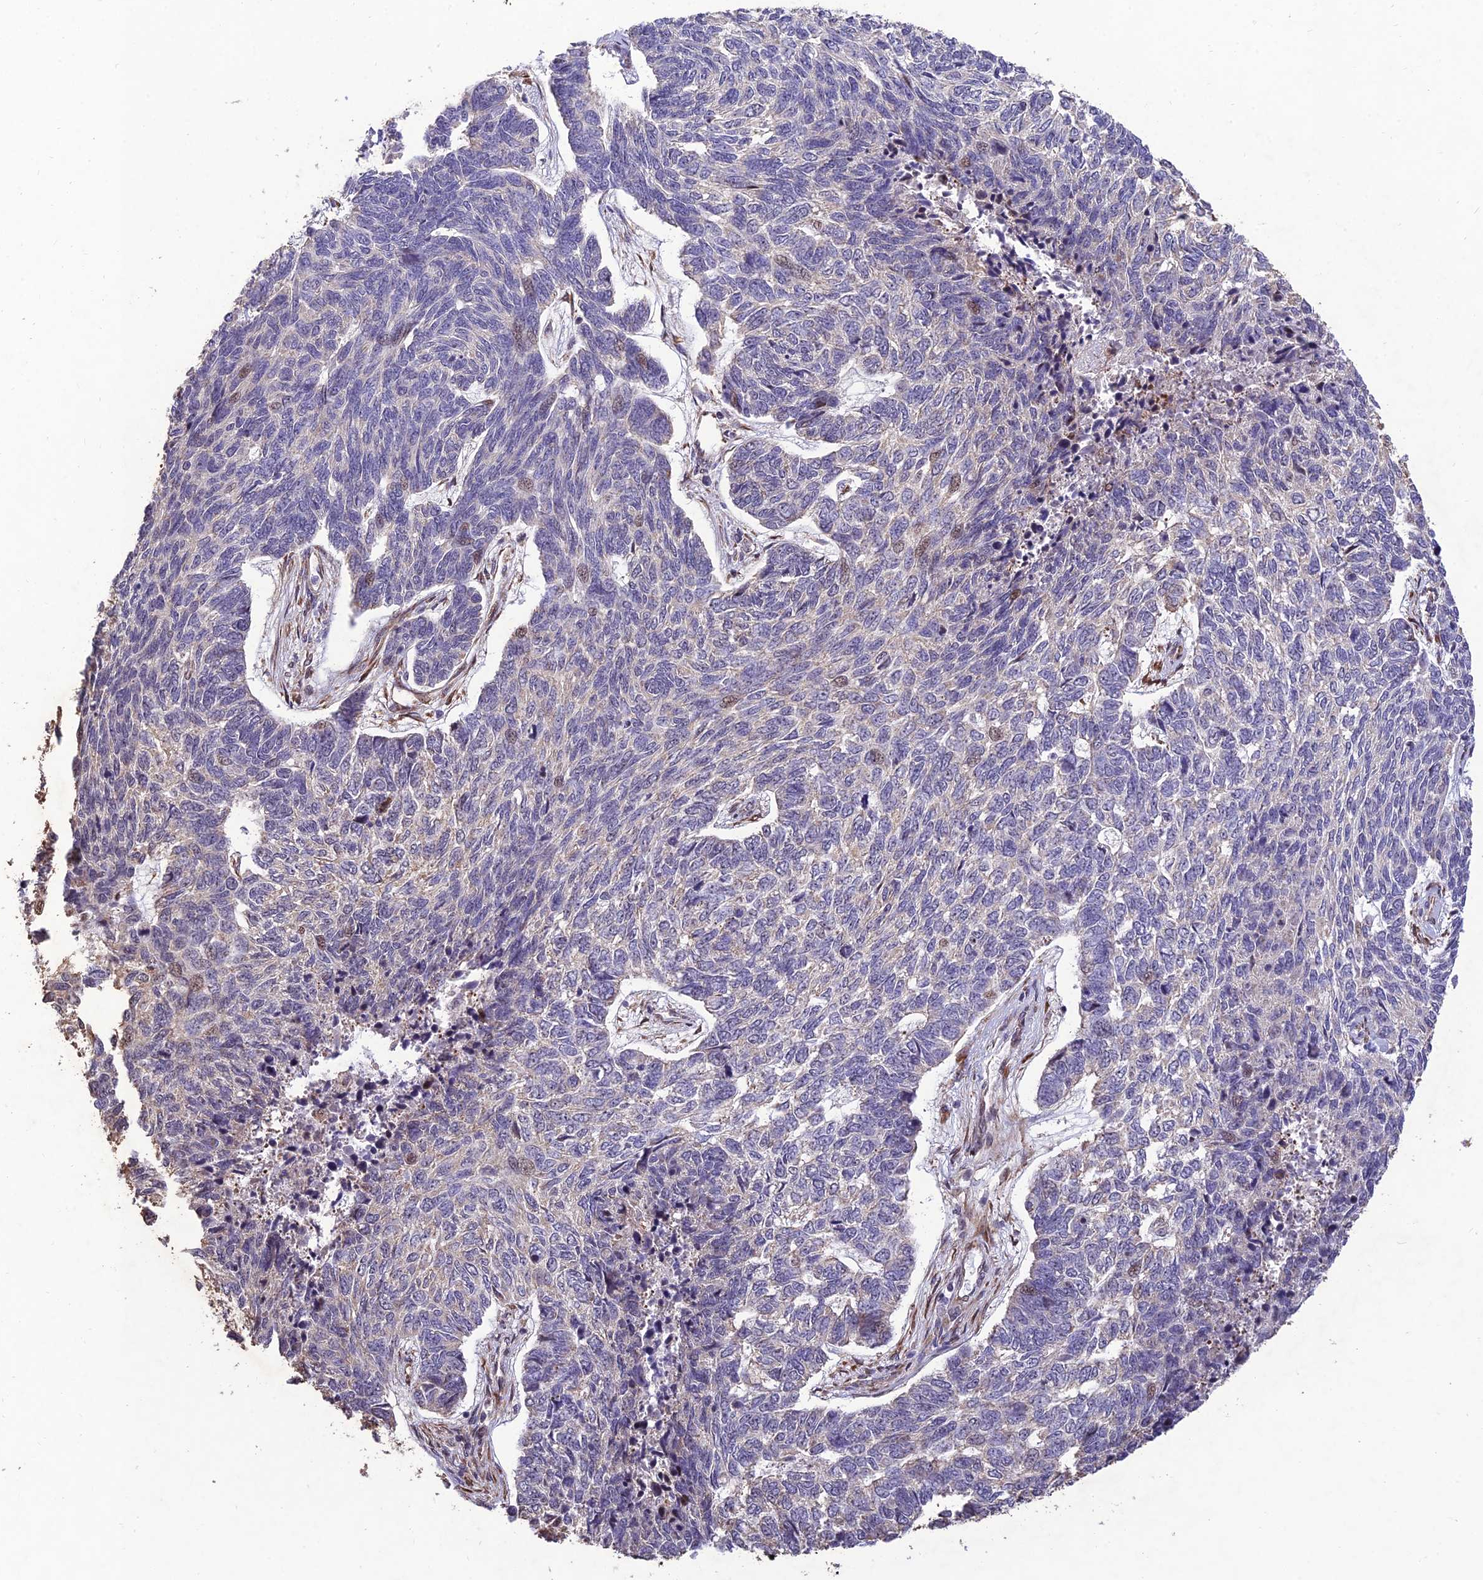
{"staining": {"intensity": "negative", "quantity": "none", "location": "none"}, "tissue": "skin cancer", "cell_type": "Tumor cells", "image_type": "cancer", "snomed": [{"axis": "morphology", "description": "Basal cell carcinoma"}, {"axis": "topography", "description": "Skin"}], "caption": "Image shows no protein expression in tumor cells of skin basal cell carcinoma tissue.", "gene": "KBTBD7", "patient": {"sex": "female", "age": 65}}